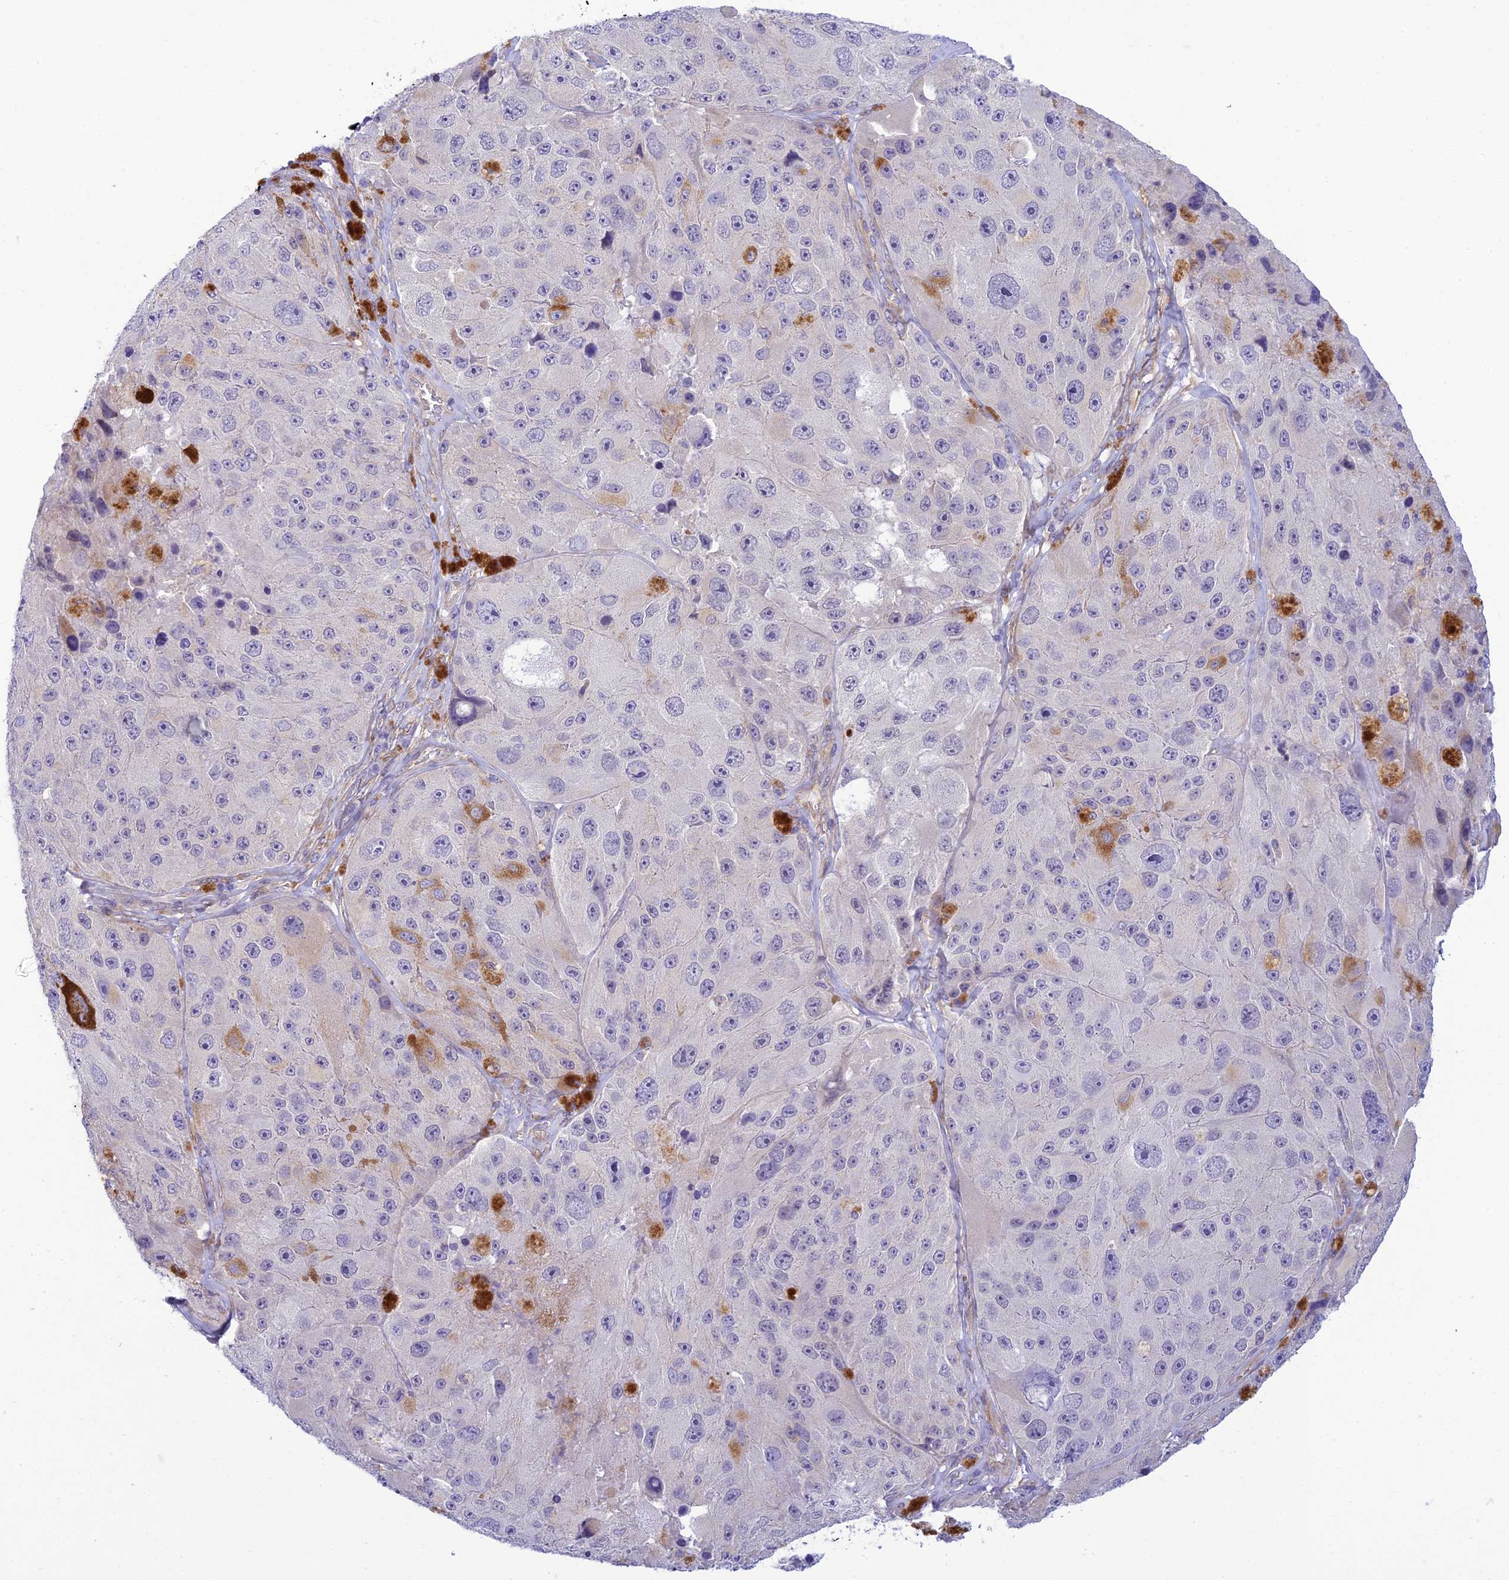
{"staining": {"intensity": "negative", "quantity": "none", "location": "none"}, "tissue": "melanoma", "cell_type": "Tumor cells", "image_type": "cancer", "snomed": [{"axis": "morphology", "description": "Malignant melanoma, Metastatic site"}, {"axis": "topography", "description": "Lymph node"}], "caption": "Tumor cells are negative for brown protein staining in melanoma.", "gene": "FBXW4", "patient": {"sex": "male", "age": 62}}